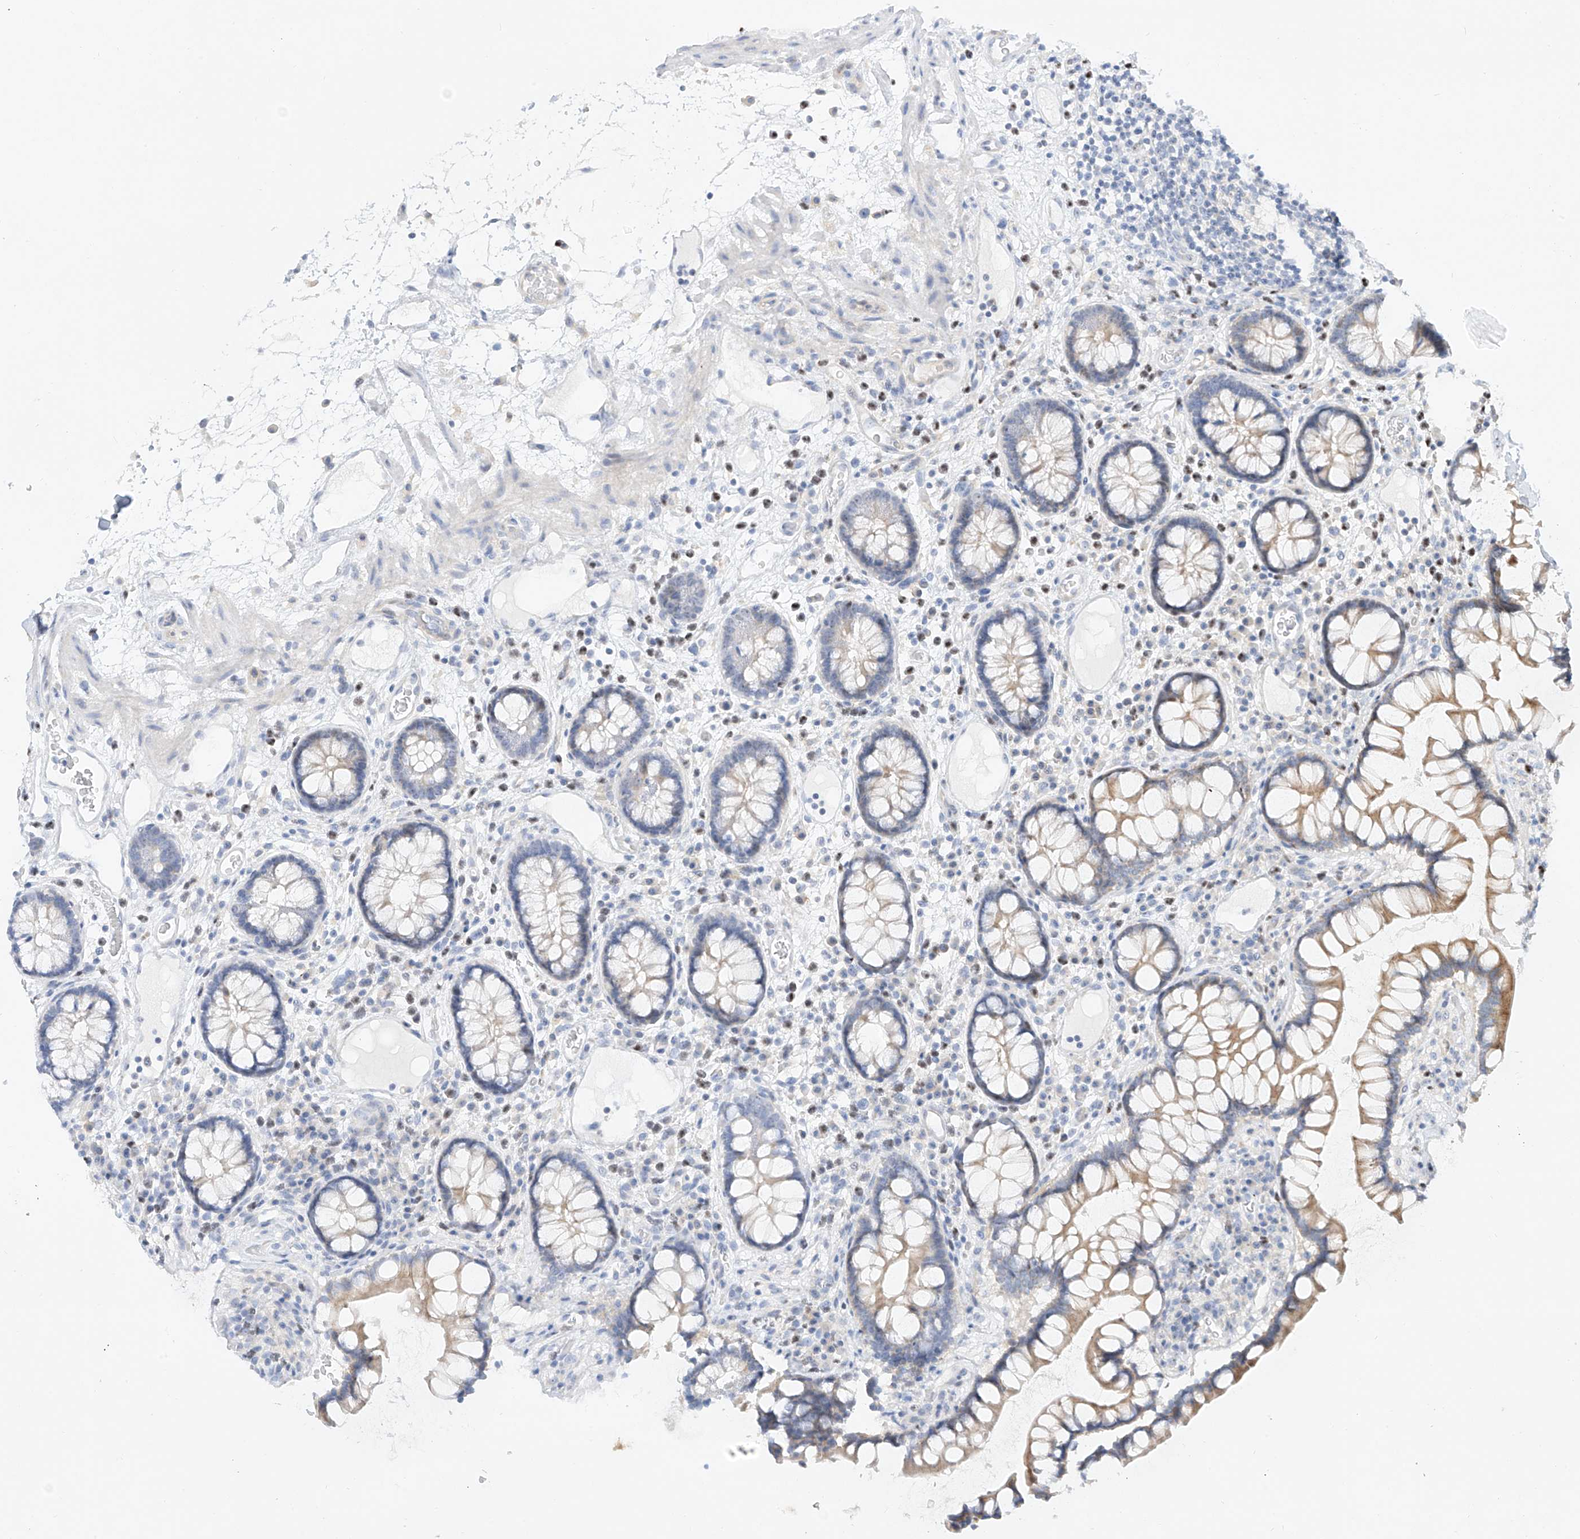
{"staining": {"intensity": "negative", "quantity": "none", "location": "none"}, "tissue": "colon", "cell_type": "Endothelial cells", "image_type": "normal", "snomed": [{"axis": "morphology", "description": "Normal tissue, NOS"}, {"axis": "topography", "description": "Colon"}], "caption": "An IHC micrograph of benign colon is shown. There is no staining in endothelial cells of colon.", "gene": "SNU13", "patient": {"sex": "female", "age": 79}}